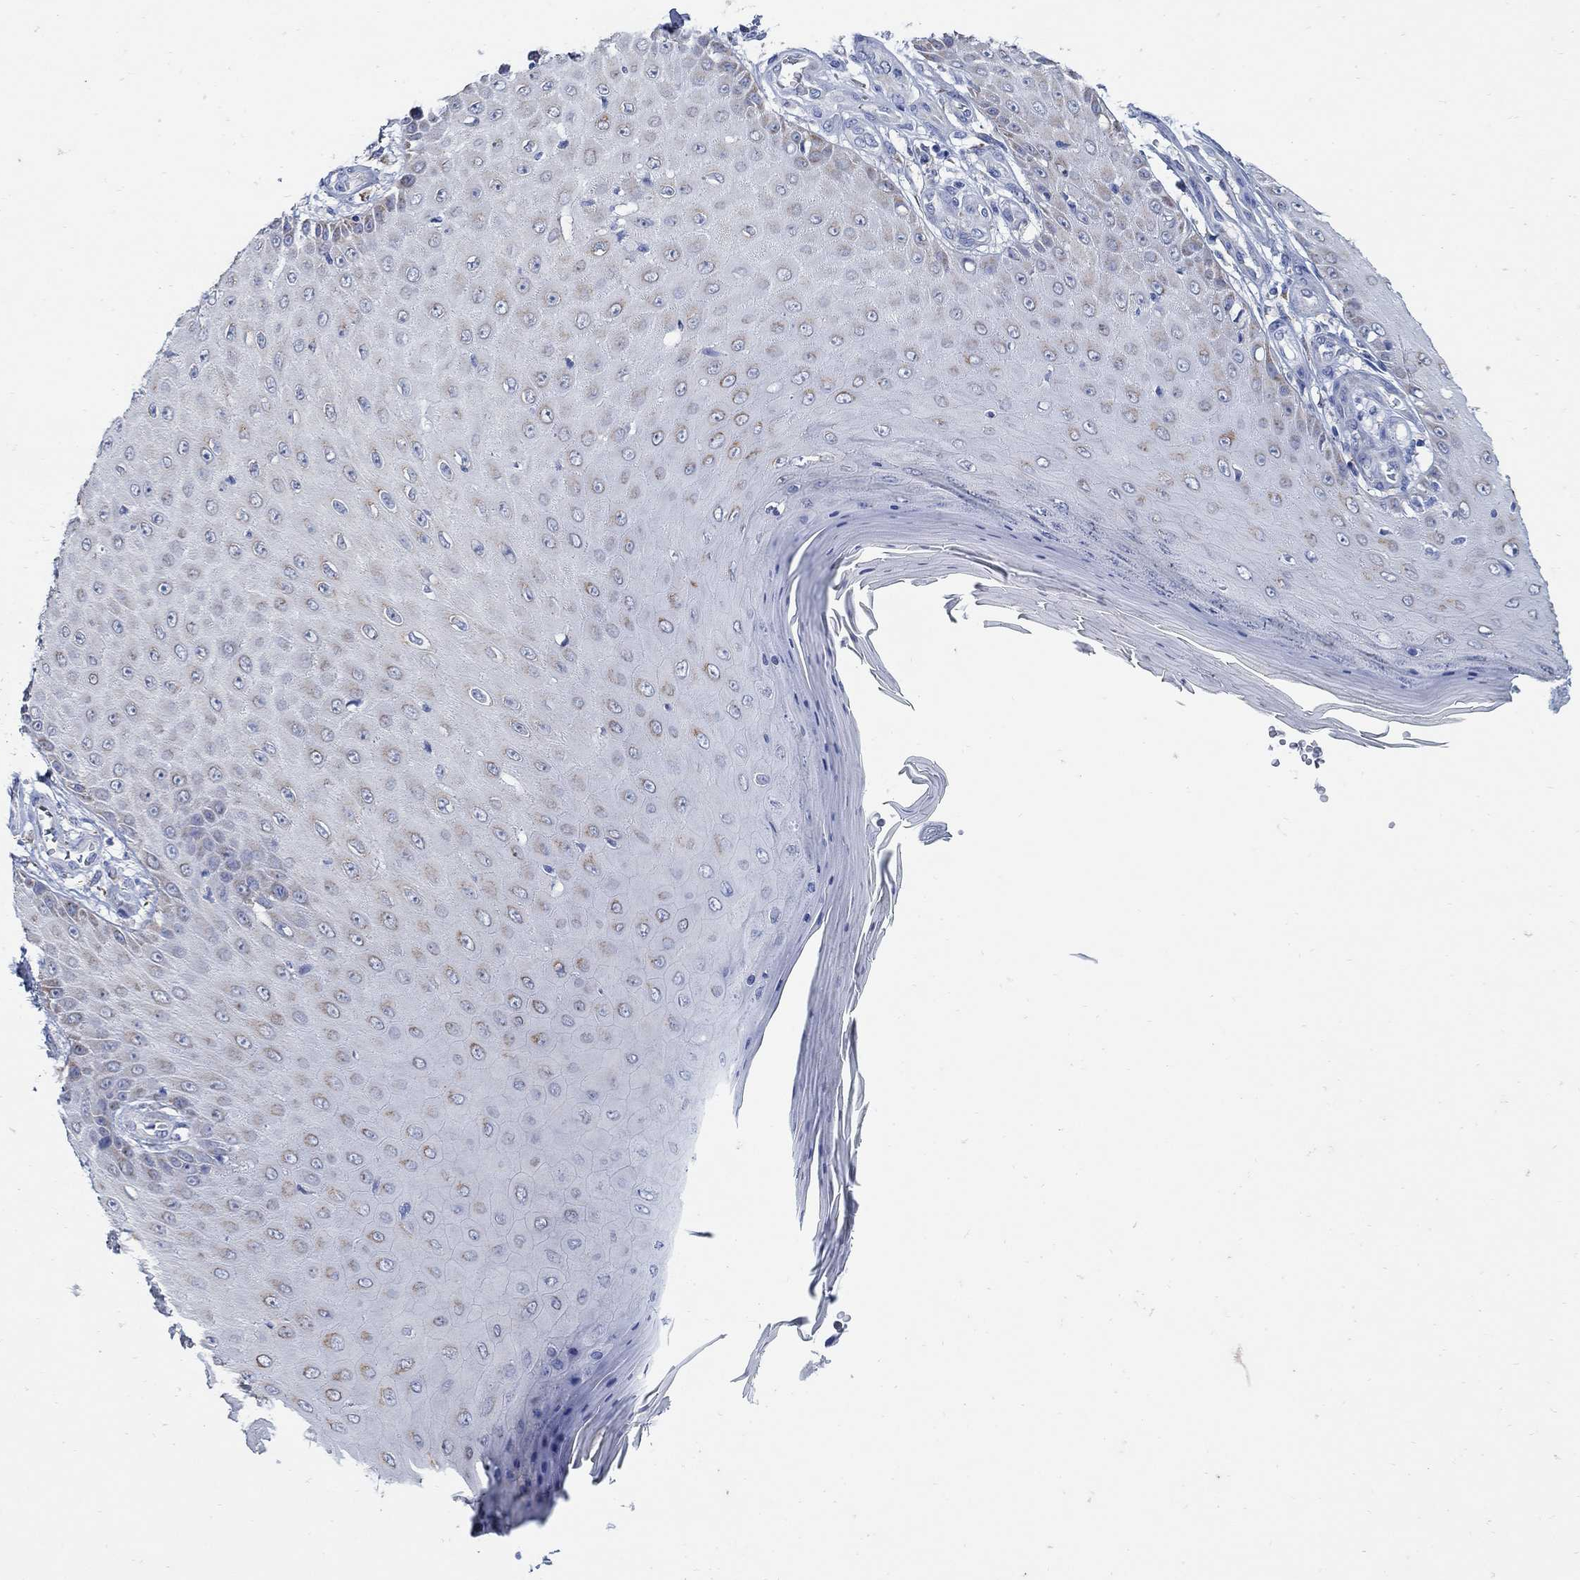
{"staining": {"intensity": "weak", "quantity": "25%-75%", "location": "cytoplasmic/membranous"}, "tissue": "skin cancer", "cell_type": "Tumor cells", "image_type": "cancer", "snomed": [{"axis": "morphology", "description": "Inflammation, NOS"}, {"axis": "morphology", "description": "Squamous cell carcinoma, NOS"}, {"axis": "topography", "description": "Skin"}], "caption": "A brown stain labels weak cytoplasmic/membranous staining of a protein in squamous cell carcinoma (skin) tumor cells. (IHC, brightfield microscopy, high magnification).", "gene": "ZDHHC14", "patient": {"sex": "male", "age": 70}}